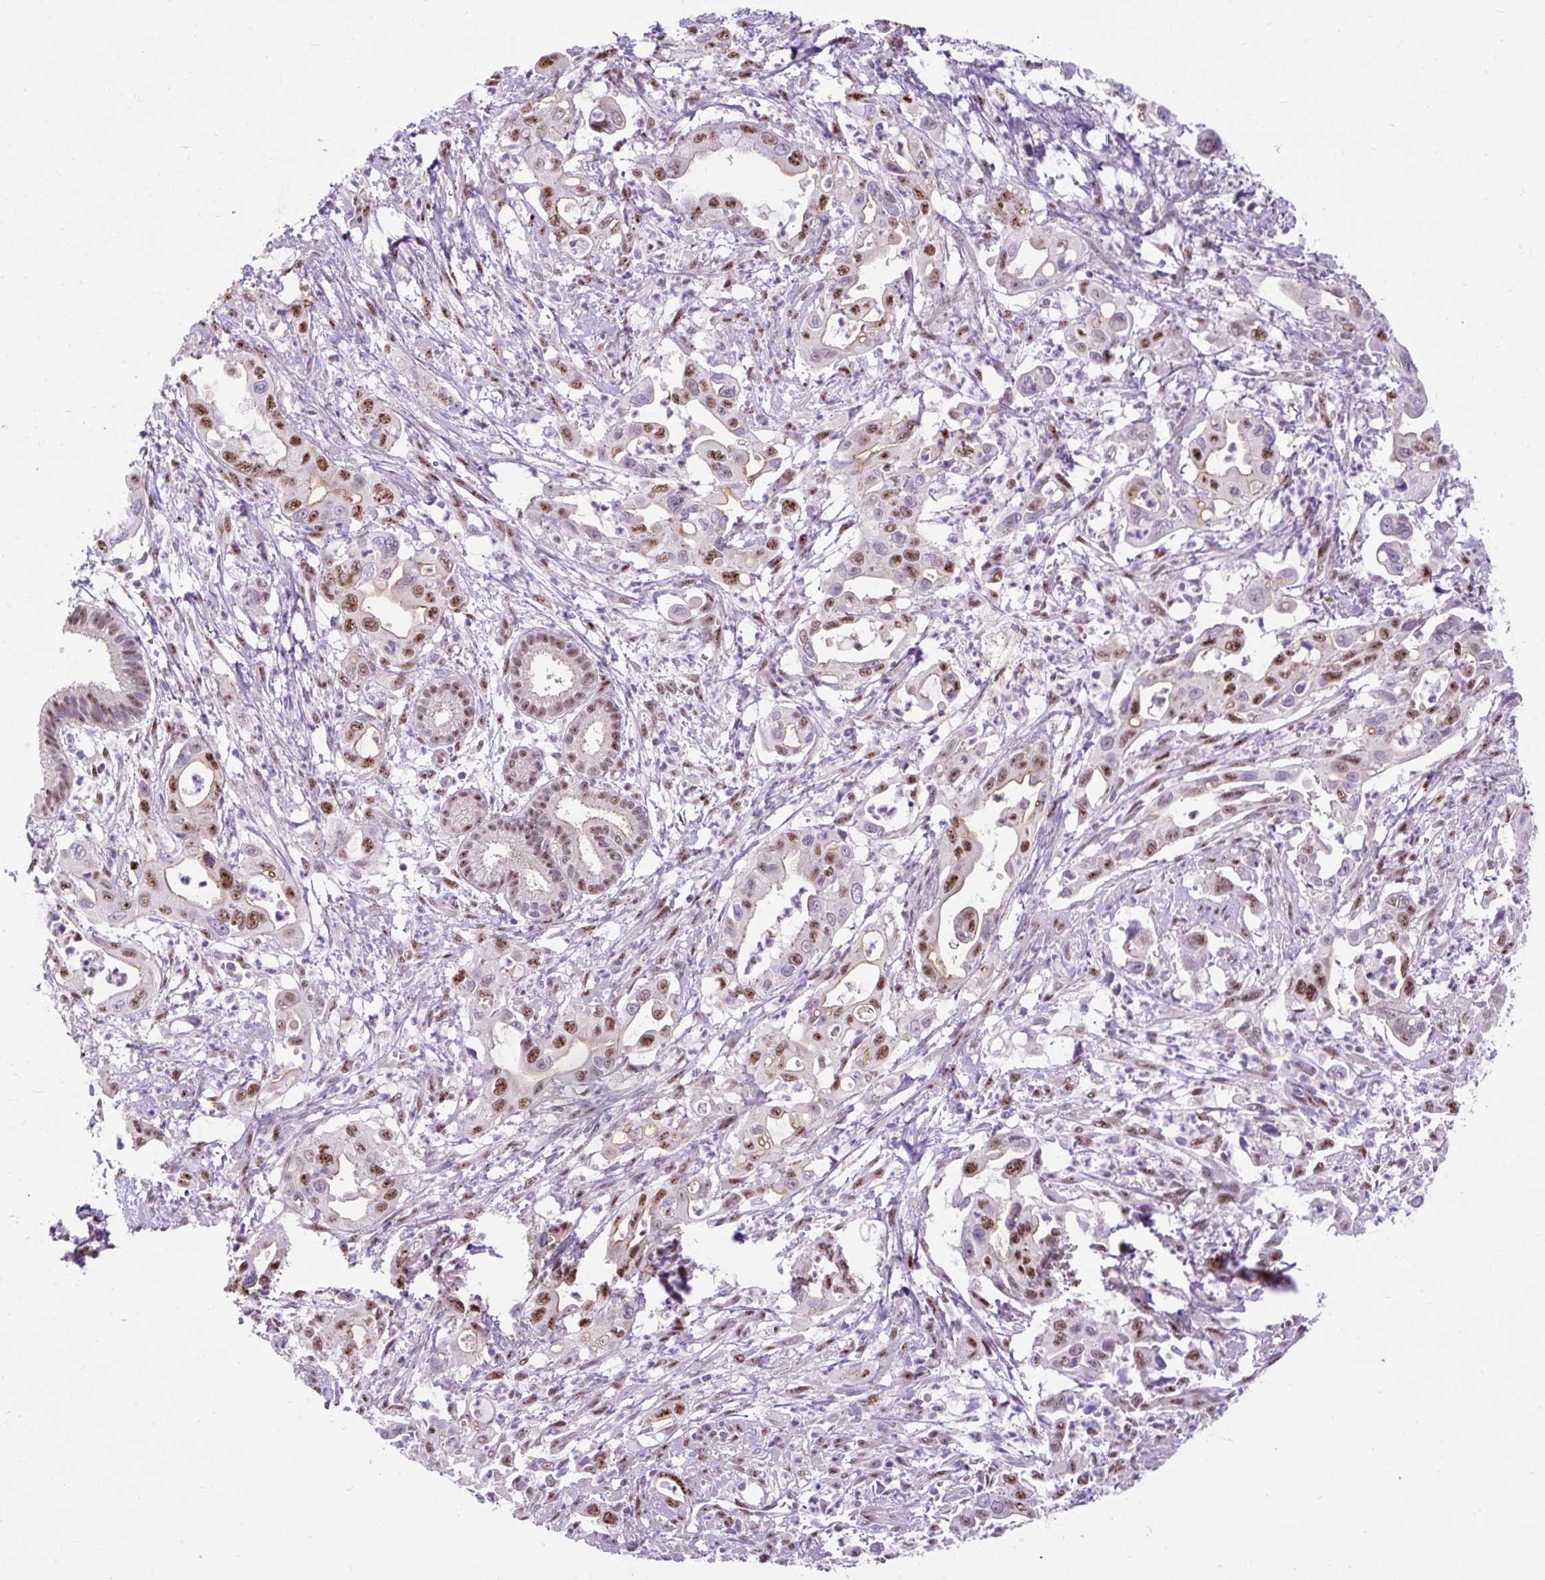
{"staining": {"intensity": "moderate", "quantity": "25%-75%", "location": "nuclear"}, "tissue": "pancreatic cancer", "cell_type": "Tumor cells", "image_type": "cancer", "snomed": [{"axis": "morphology", "description": "Adenocarcinoma, NOS"}, {"axis": "topography", "description": "Pancreas"}], "caption": "Immunohistochemistry (IHC) micrograph of human pancreatic cancer stained for a protein (brown), which demonstrates medium levels of moderate nuclear positivity in about 25%-75% of tumor cells.", "gene": "SMC5", "patient": {"sex": "male", "age": 61}}